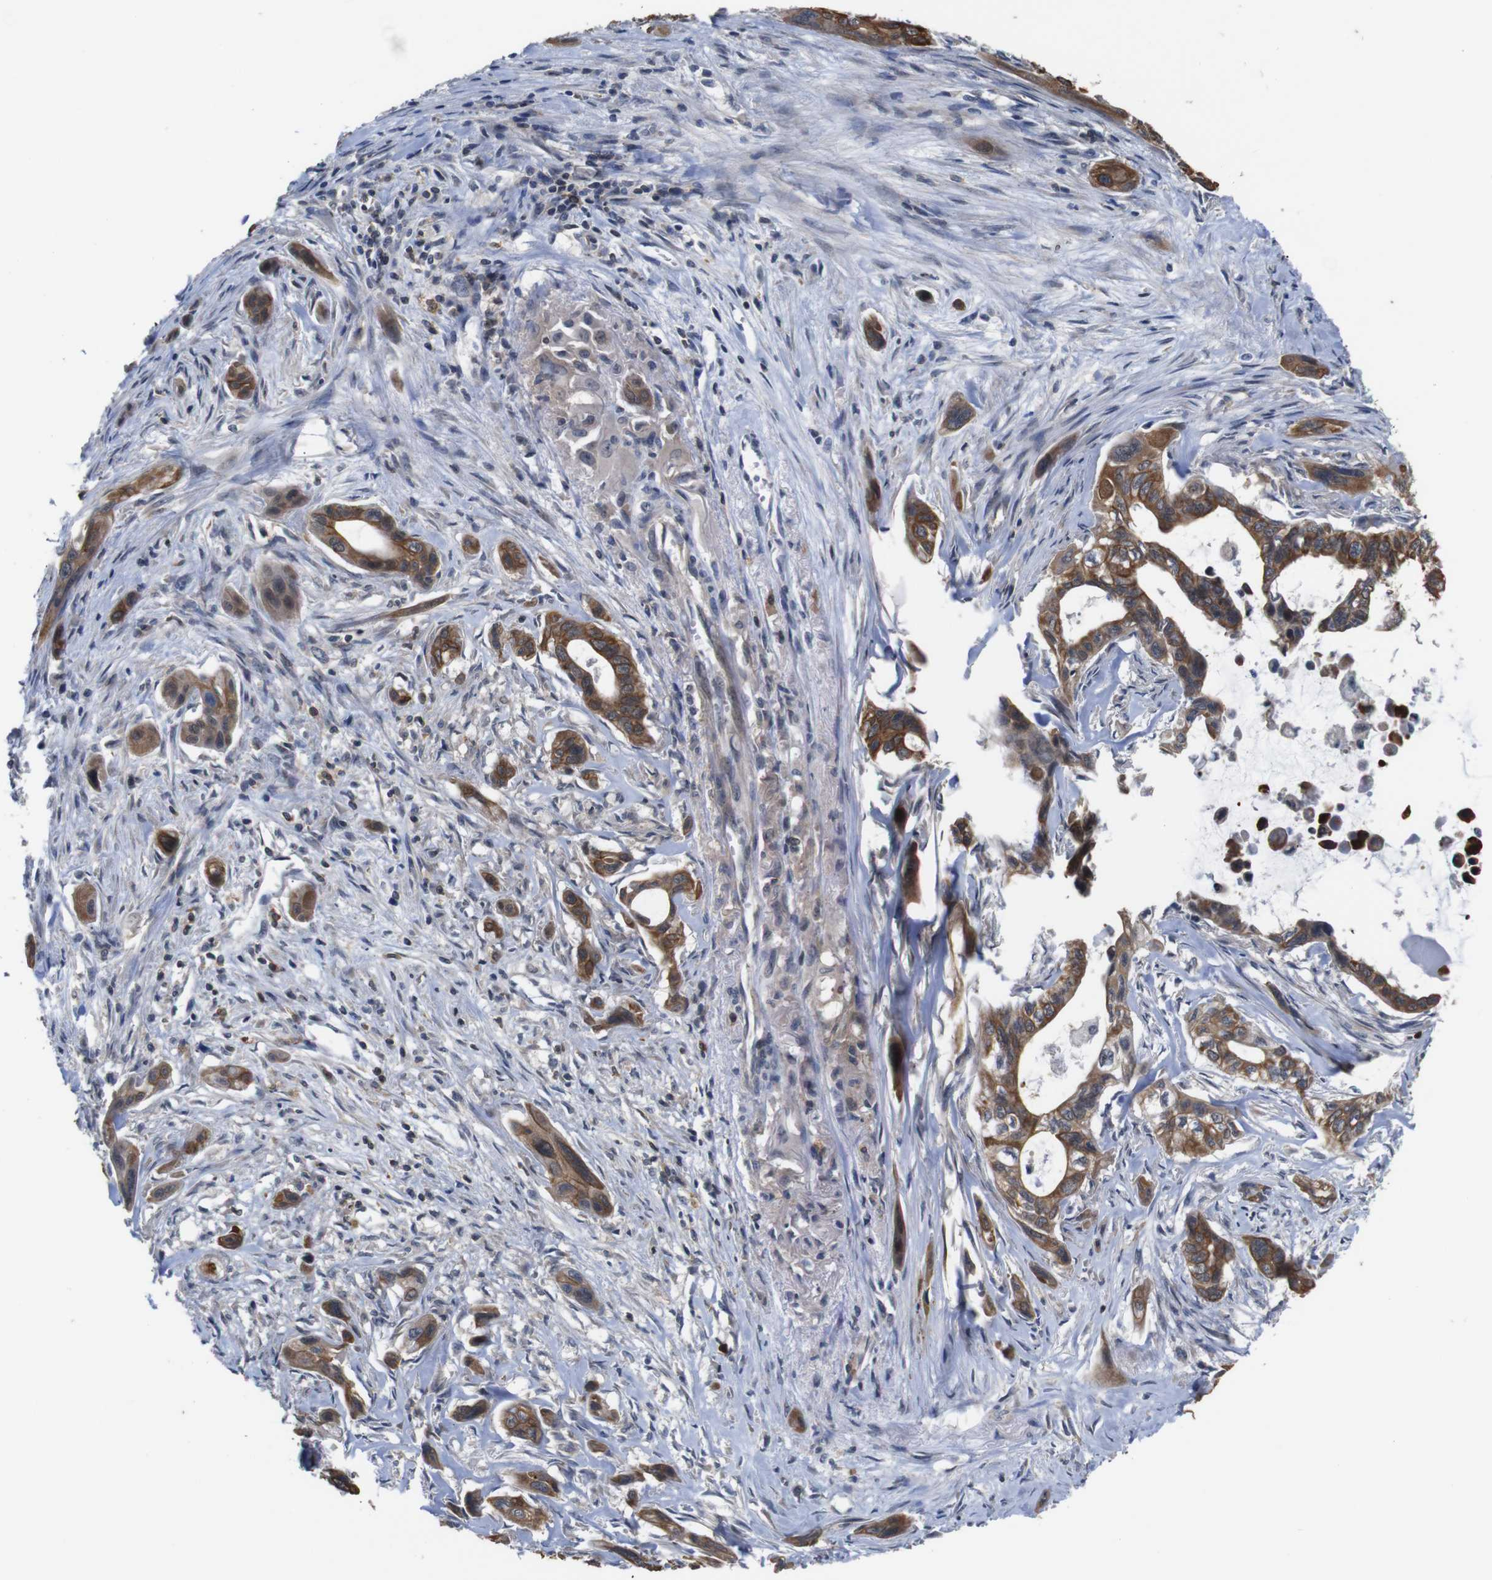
{"staining": {"intensity": "moderate", "quantity": ">75%", "location": "cytoplasmic/membranous"}, "tissue": "pancreatic cancer", "cell_type": "Tumor cells", "image_type": "cancer", "snomed": [{"axis": "morphology", "description": "Adenocarcinoma, NOS"}, {"axis": "topography", "description": "Pancreas"}], "caption": "Pancreatic cancer (adenocarcinoma) stained for a protein reveals moderate cytoplasmic/membranous positivity in tumor cells. Nuclei are stained in blue.", "gene": "BRWD3", "patient": {"sex": "male", "age": 73}}